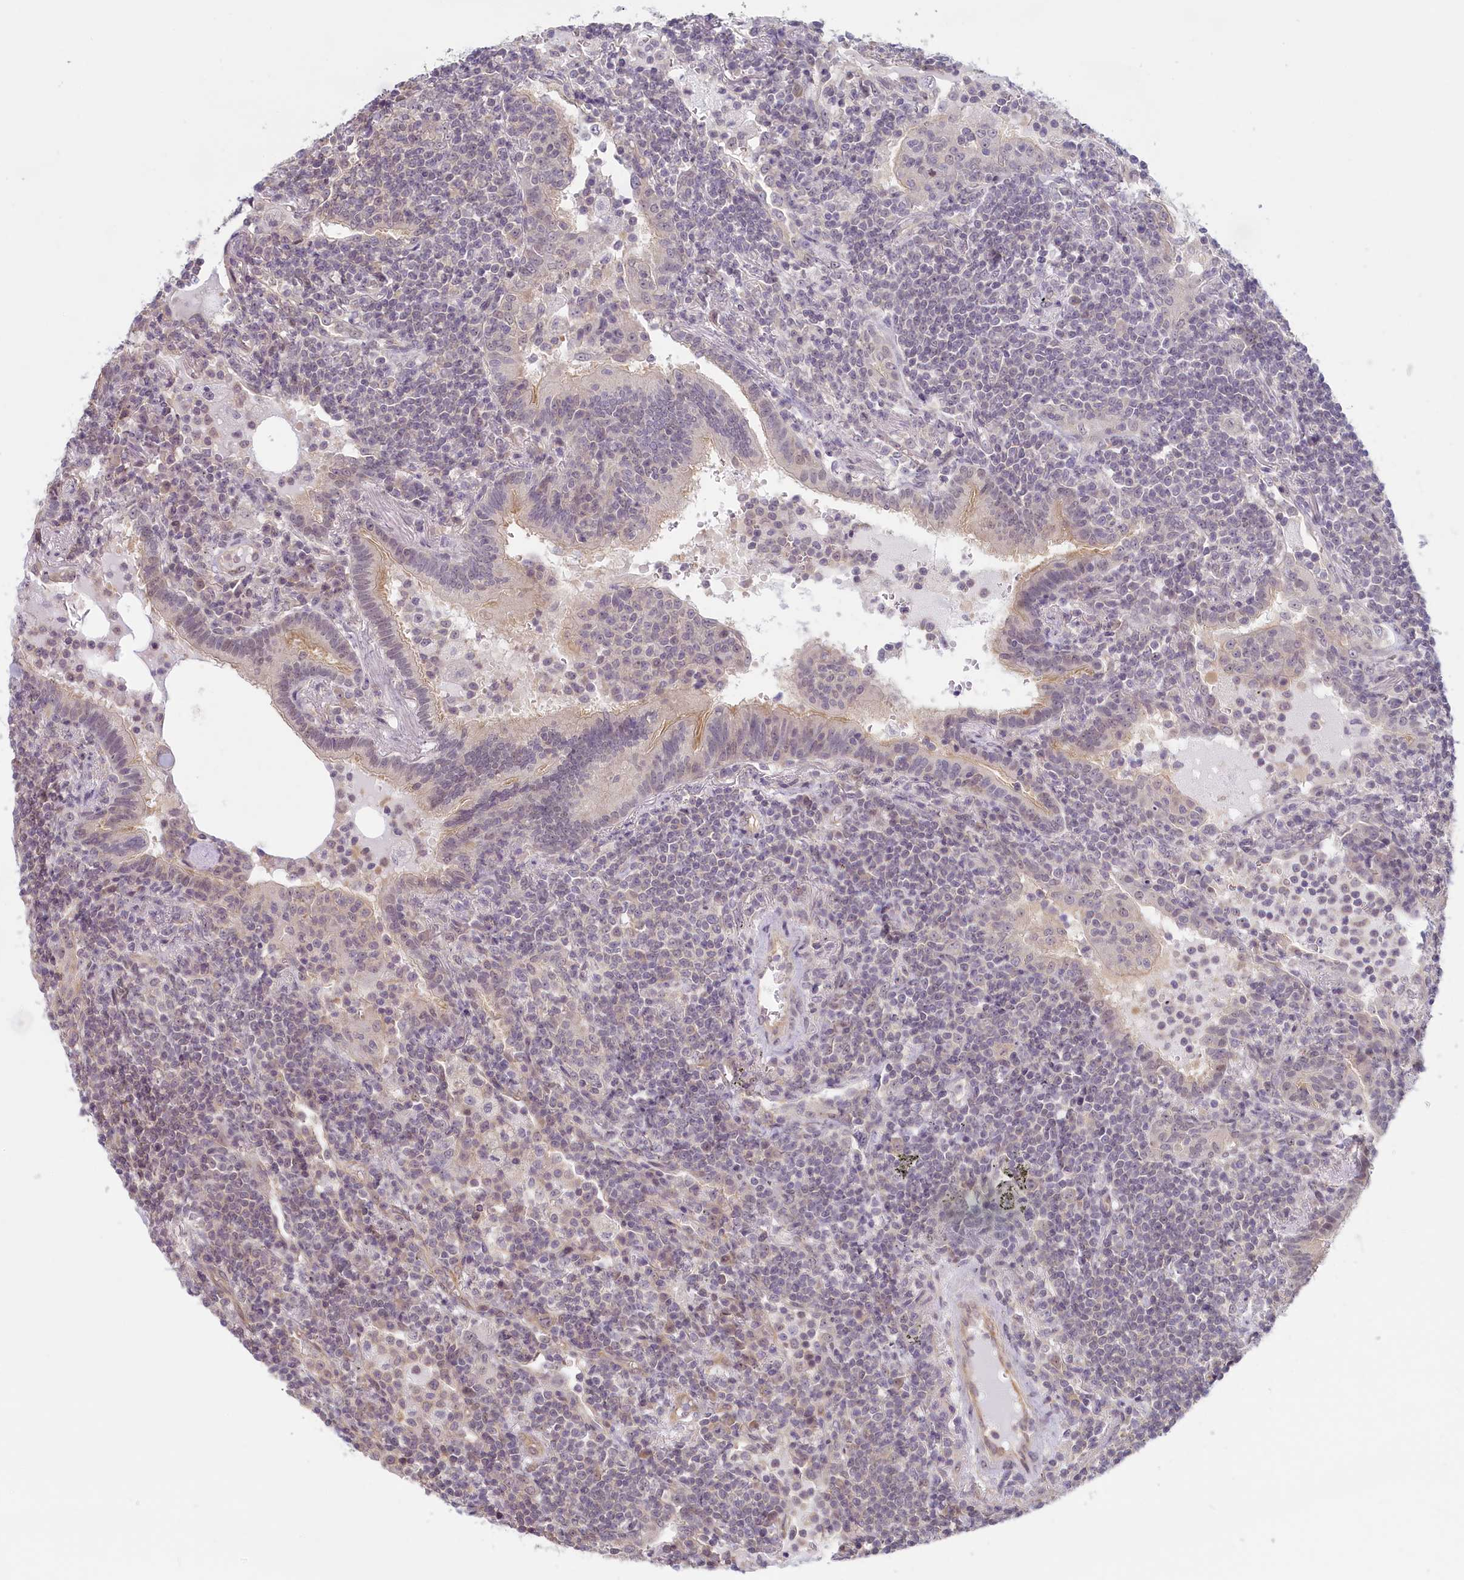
{"staining": {"intensity": "negative", "quantity": "none", "location": "none"}, "tissue": "lymphoma", "cell_type": "Tumor cells", "image_type": "cancer", "snomed": [{"axis": "morphology", "description": "Malignant lymphoma, non-Hodgkin's type, Low grade"}, {"axis": "topography", "description": "Lung"}], "caption": "Immunohistochemistry photomicrograph of neoplastic tissue: malignant lymphoma, non-Hodgkin's type (low-grade) stained with DAB (3,3'-diaminobenzidine) displays no significant protein expression in tumor cells.", "gene": "C19orf44", "patient": {"sex": "female", "age": 71}}